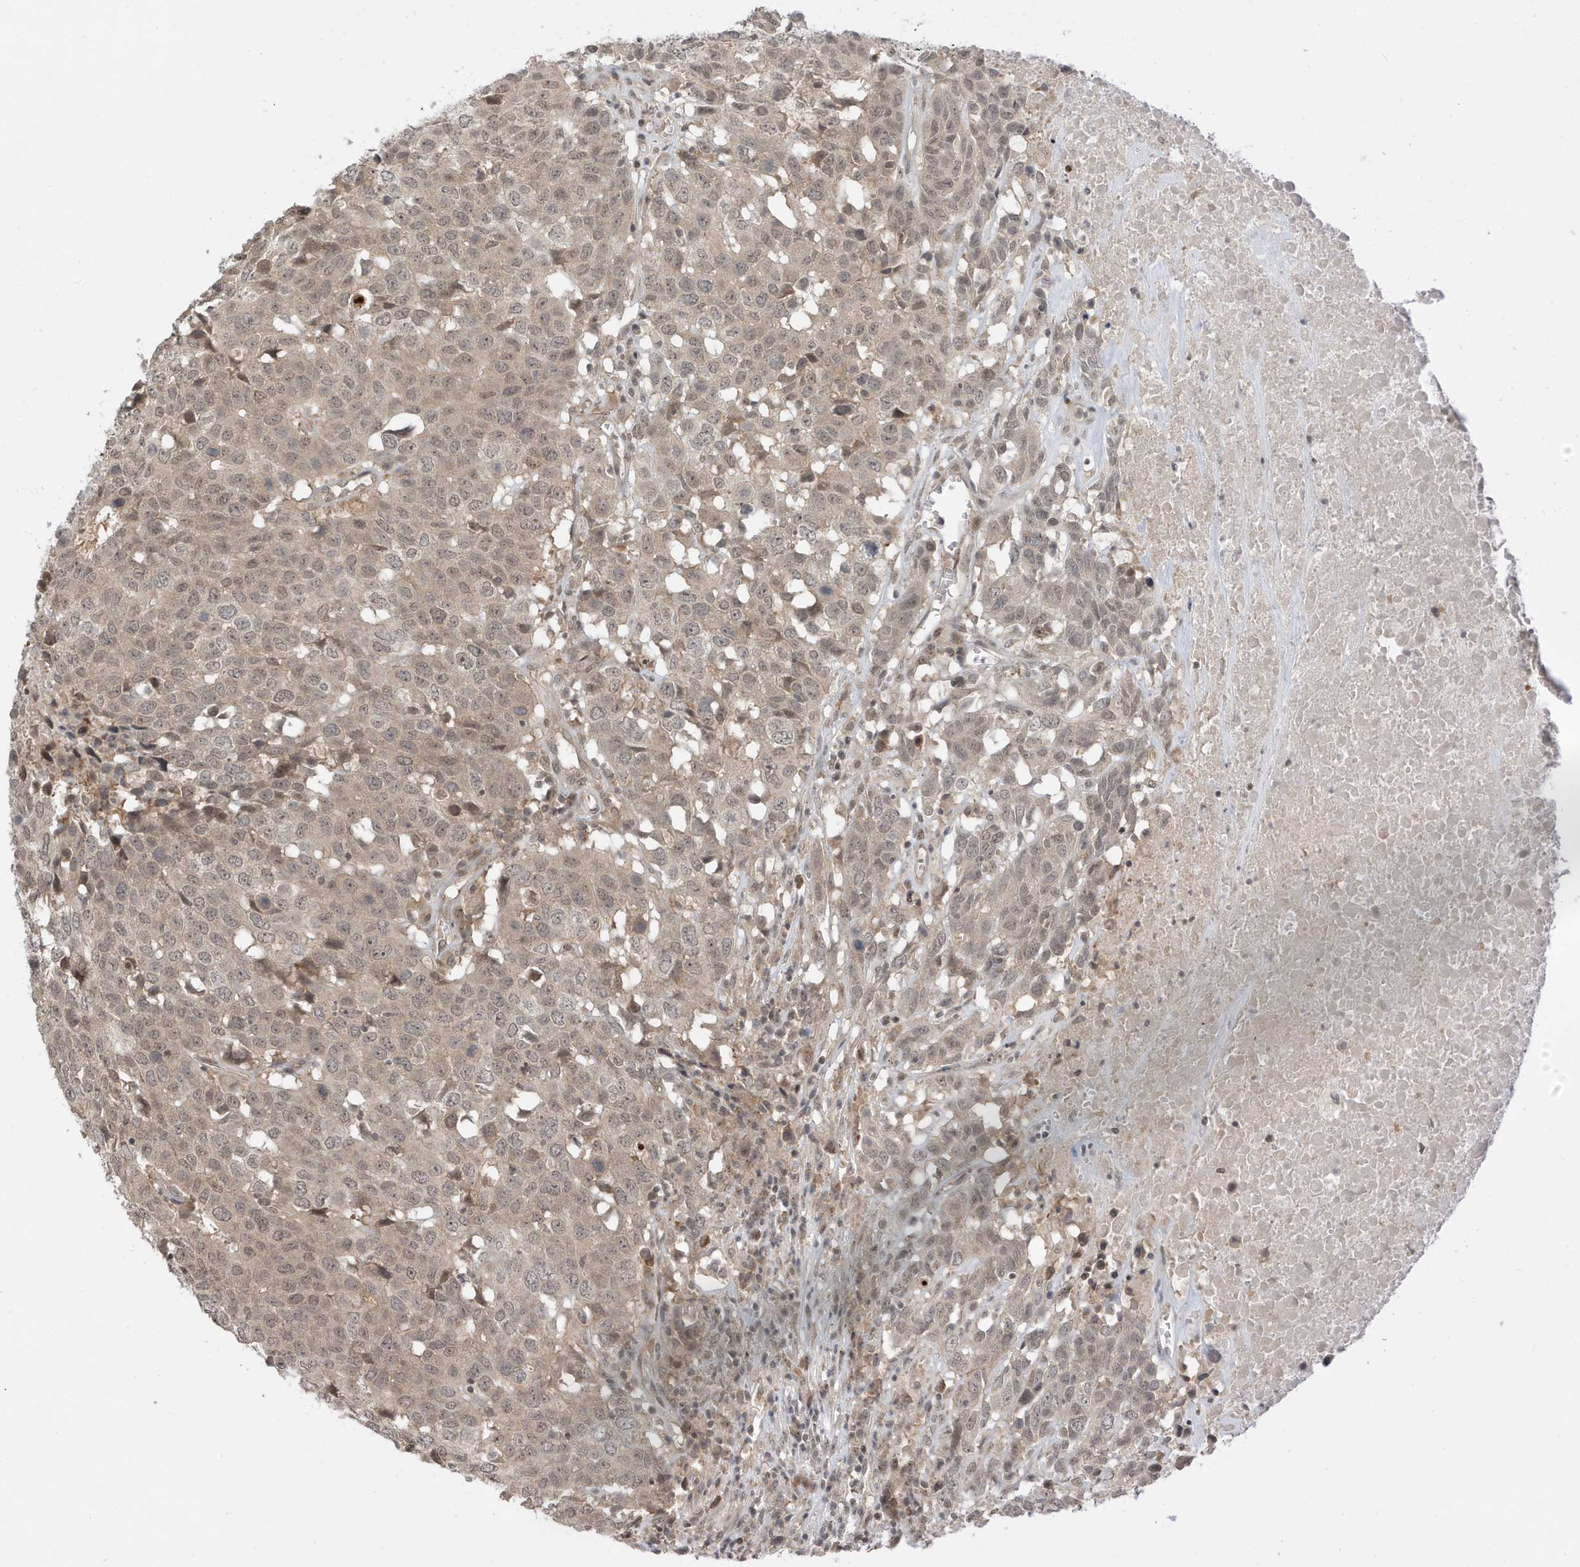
{"staining": {"intensity": "weak", "quantity": ">75%", "location": "cytoplasmic/membranous,nuclear"}, "tissue": "head and neck cancer", "cell_type": "Tumor cells", "image_type": "cancer", "snomed": [{"axis": "morphology", "description": "Squamous cell carcinoma, NOS"}, {"axis": "topography", "description": "Head-Neck"}], "caption": "Head and neck cancer (squamous cell carcinoma) stained with a protein marker demonstrates weak staining in tumor cells.", "gene": "TAB3", "patient": {"sex": "male", "age": 66}}